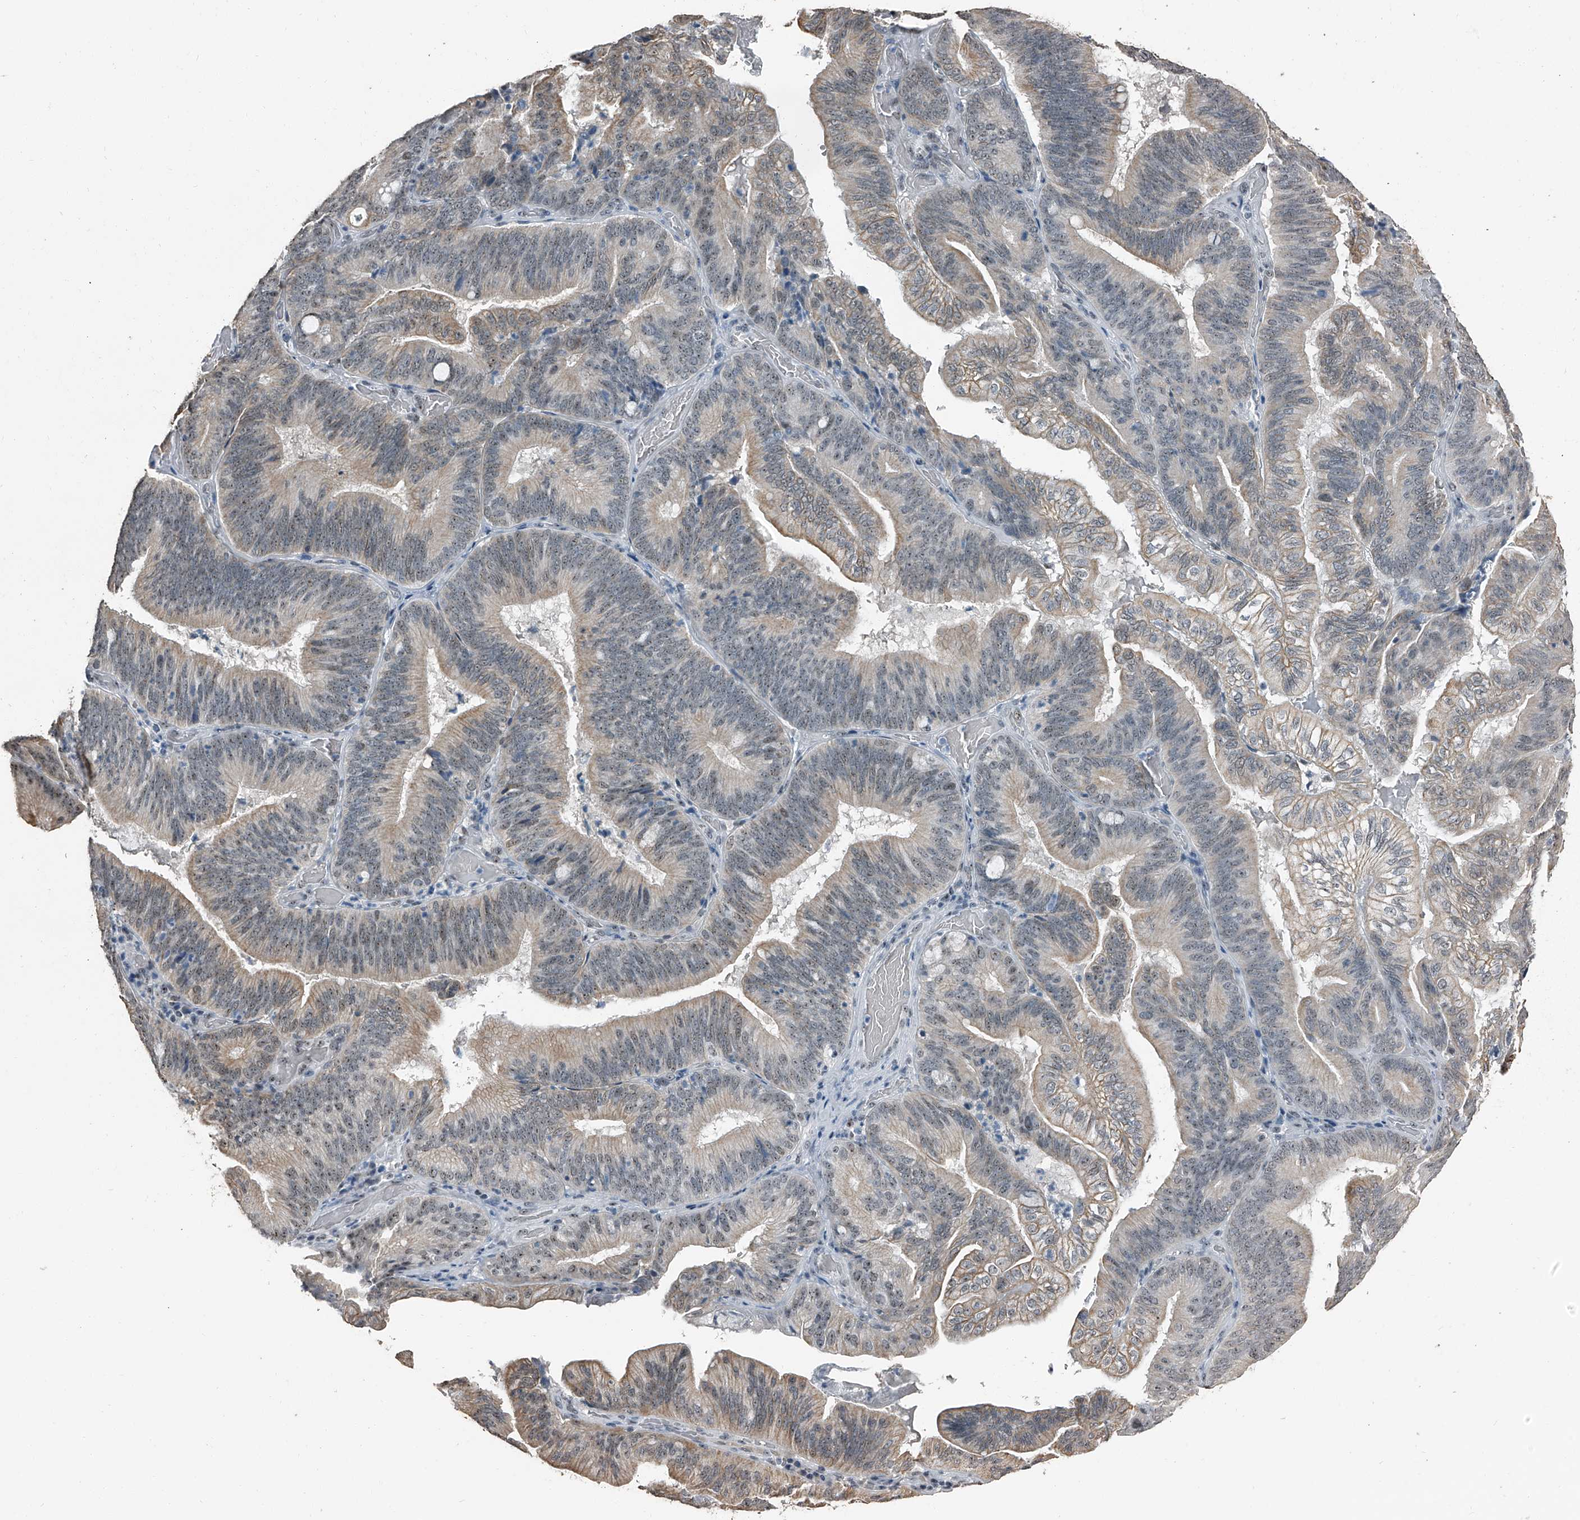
{"staining": {"intensity": "weak", "quantity": ">75%", "location": "cytoplasmic/membranous,nuclear"}, "tissue": "pancreatic cancer", "cell_type": "Tumor cells", "image_type": "cancer", "snomed": [{"axis": "morphology", "description": "Adenocarcinoma, NOS"}, {"axis": "topography", "description": "Pancreas"}], "caption": "Approximately >75% of tumor cells in pancreatic cancer (adenocarcinoma) demonstrate weak cytoplasmic/membranous and nuclear protein expression as visualized by brown immunohistochemical staining.", "gene": "TCOF1", "patient": {"sex": "male", "age": 82}}